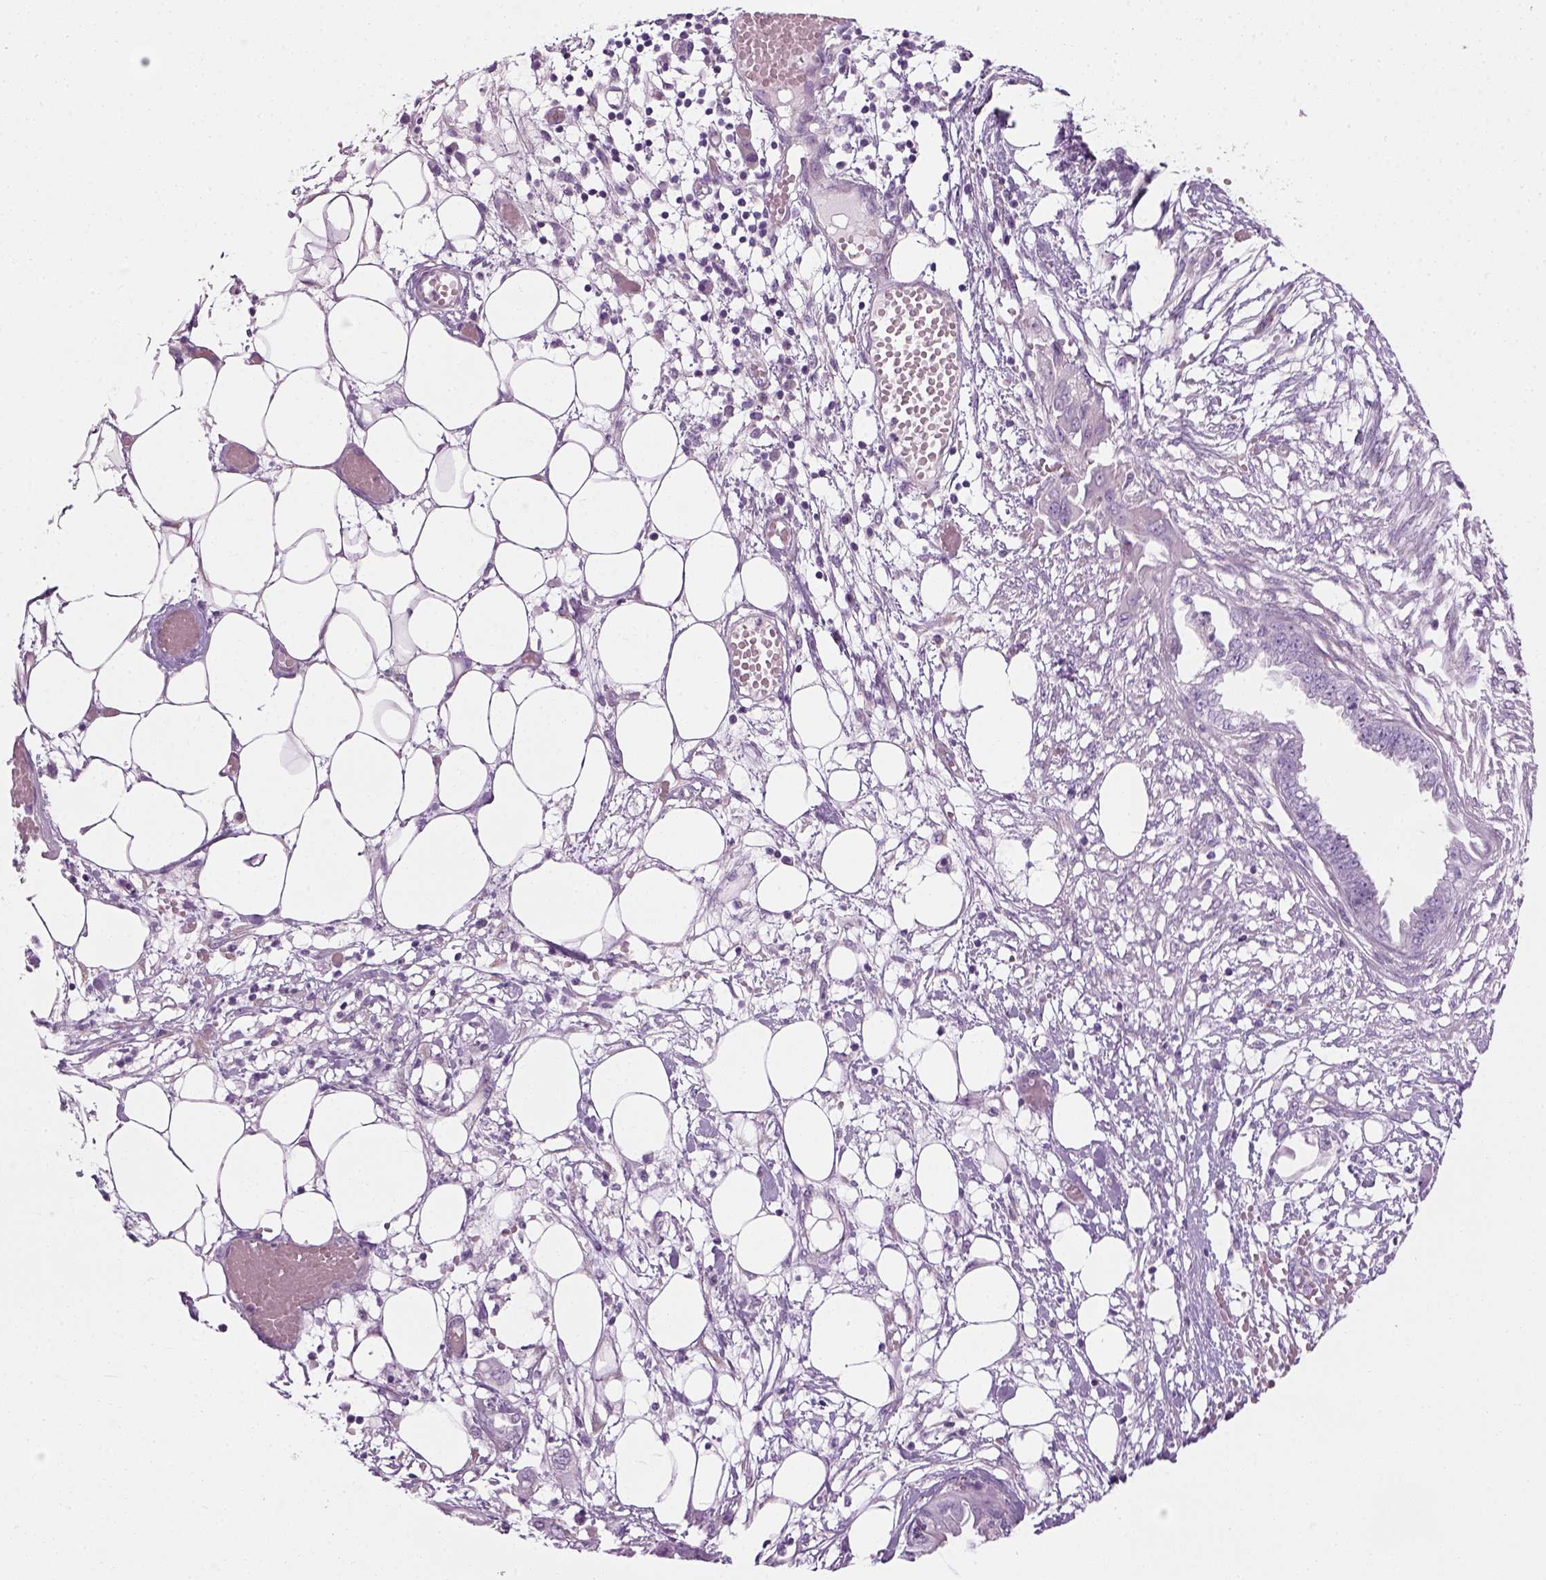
{"staining": {"intensity": "negative", "quantity": "none", "location": "none"}, "tissue": "endometrial cancer", "cell_type": "Tumor cells", "image_type": "cancer", "snomed": [{"axis": "morphology", "description": "Adenocarcinoma, NOS"}, {"axis": "morphology", "description": "Adenocarcinoma, metastatic, NOS"}, {"axis": "topography", "description": "Adipose tissue"}, {"axis": "topography", "description": "Endometrium"}], "caption": "Immunohistochemistry (IHC) histopathology image of neoplastic tissue: human adenocarcinoma (endometrial) stained with DAB (3,3'-diaminobenzidine) demonstrates no significant protein positivity in tumor cells.", "gene": "CIBAR2", "patient": {"sex": "female", "age": 67}}